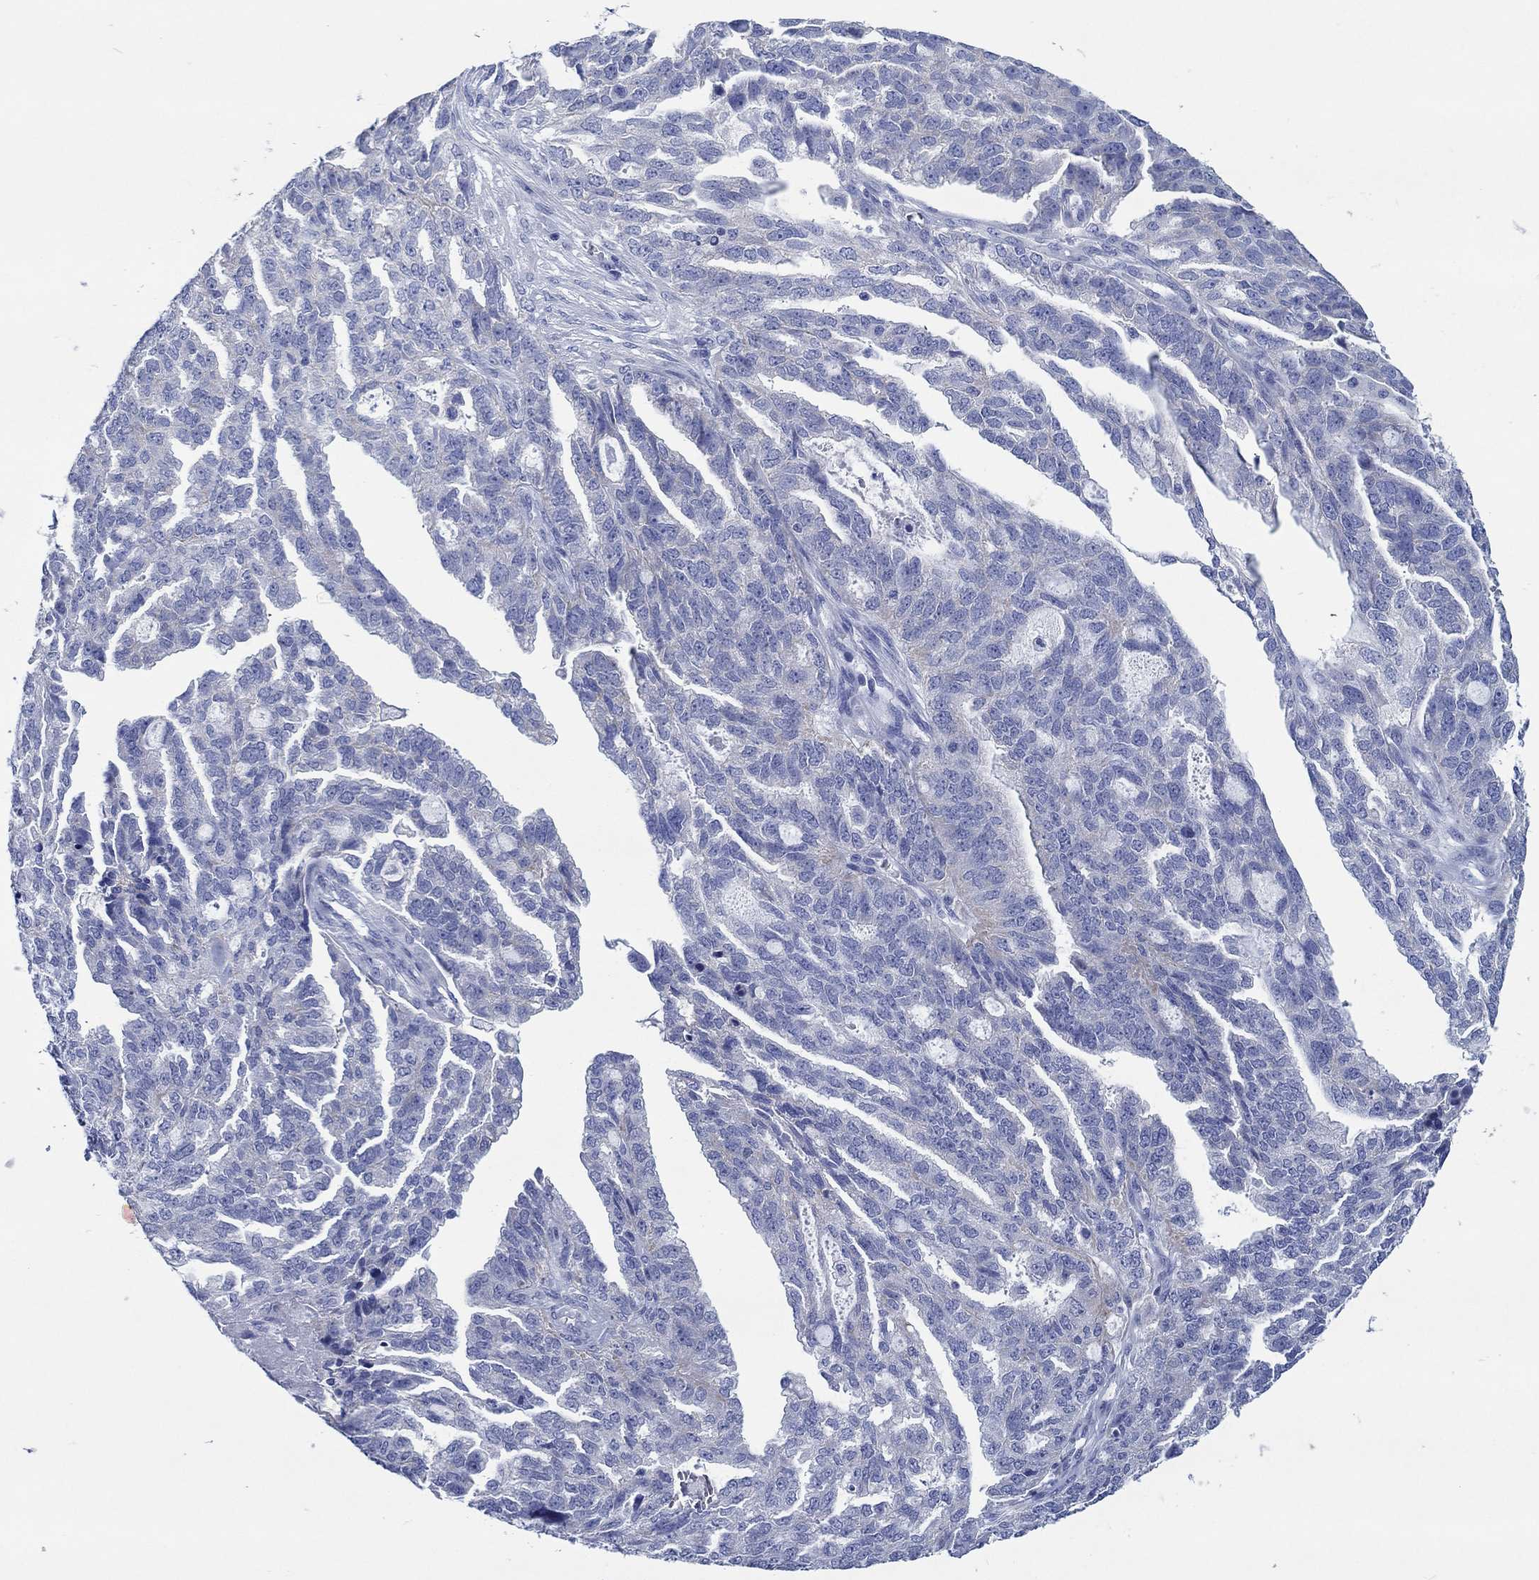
{"staining": {"intensity": "negative", "quantity": "none", "location": "none"}, "tissue": "ovarian cancer", "cell_type": "Tumor cells", "image_type": "cancer", "snomed": [{"axis": "morphology", "description": "Cystadenocarcinoma, serous, NOS"}, {"axis": "topography", "description": "Ovary"}], "caption": "Ovarian serous cystadenocarcinoma was stained to show a protein in brown. There is no significant expression in tumor cells.", "gene": "HCRT", "patient": {"sex": "female", "age": 51}}